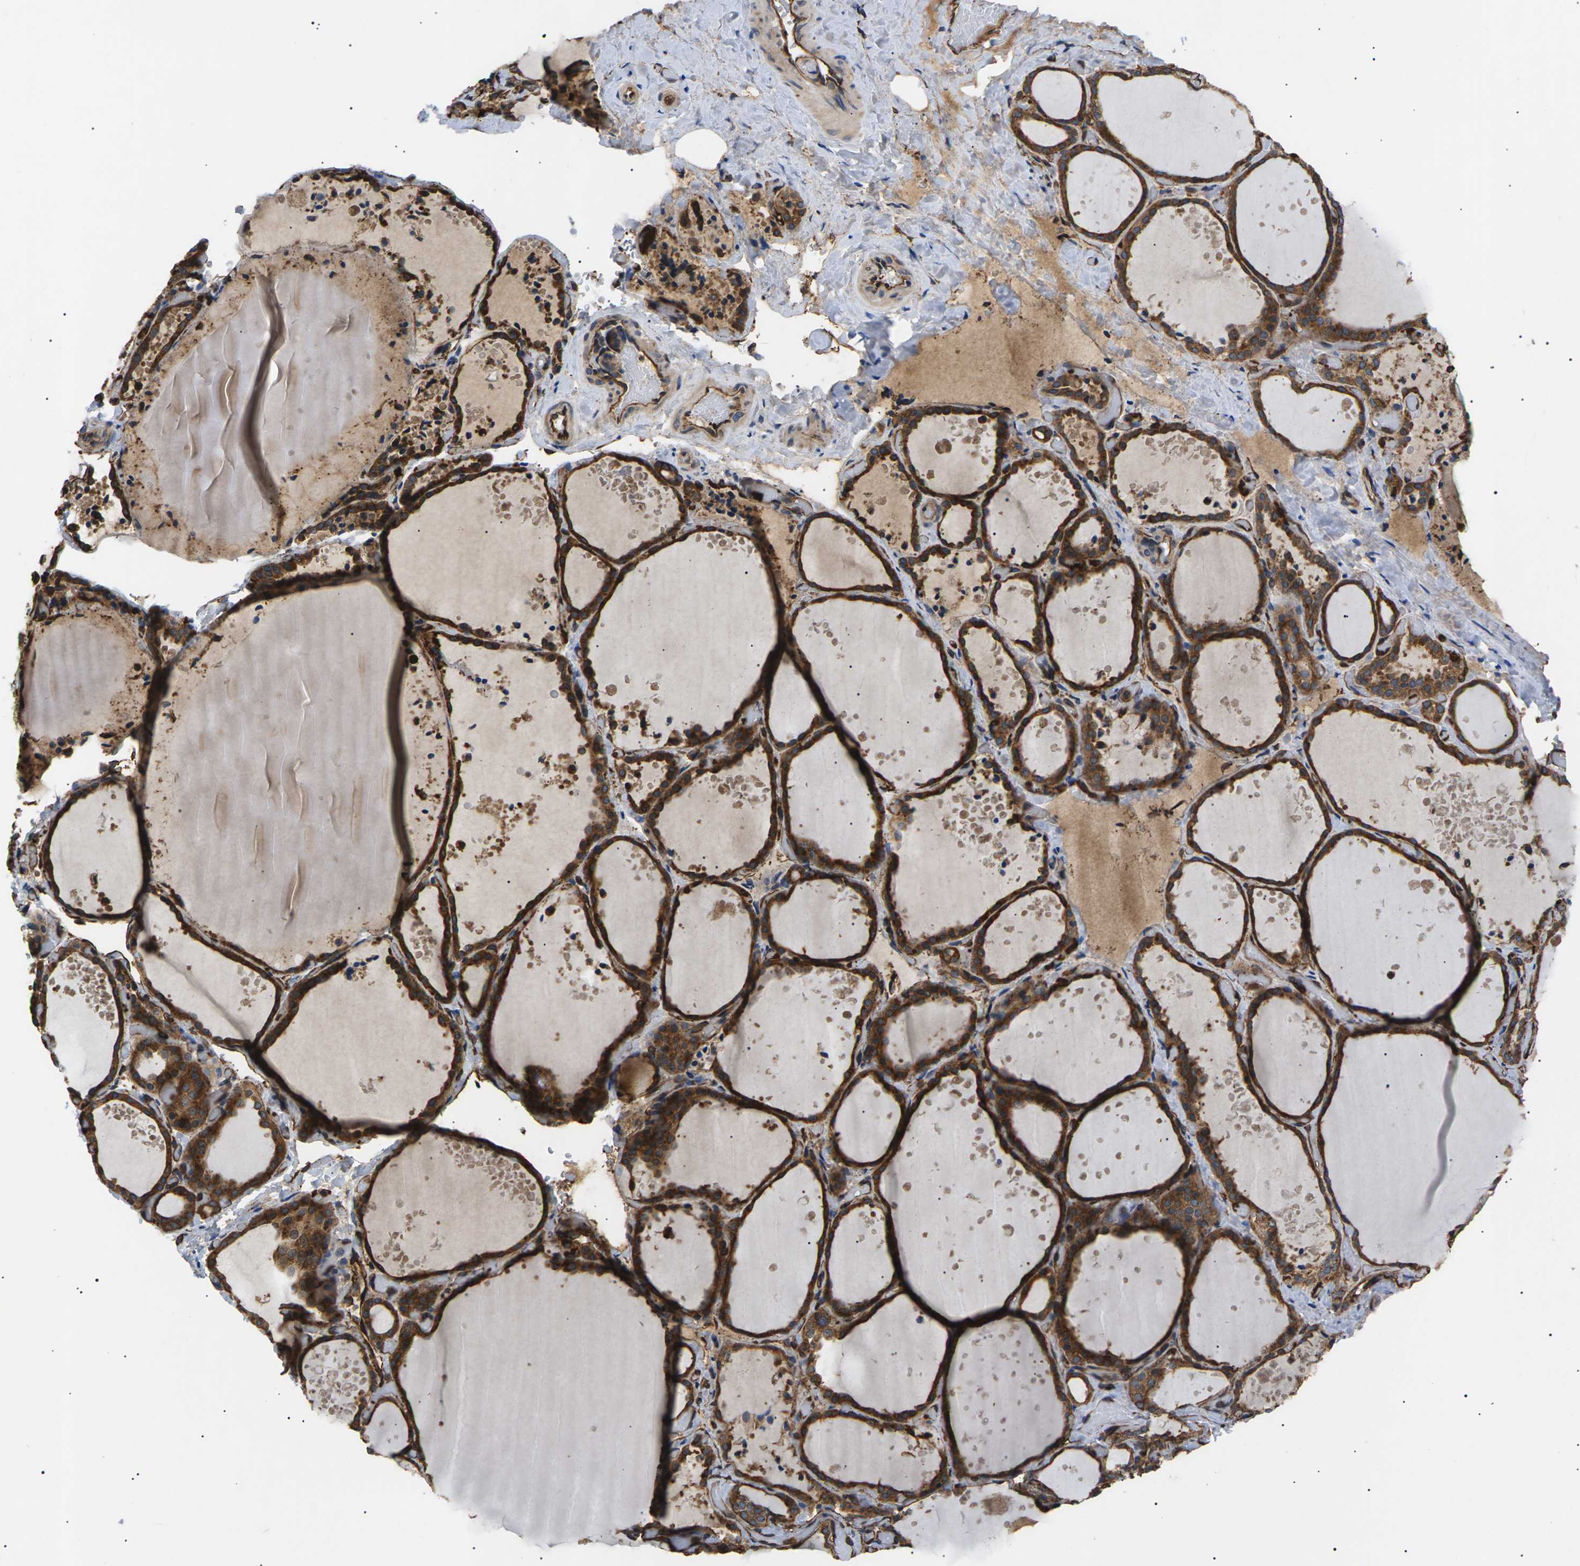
{"staining": {"intensity": "strong", "quantity": ">75%", "location": "cytoplasmic/membranous"}, "tissue": "thyroid gland", "cell_type": "Glandular cells", "image_type": "normal", "snomed": [{"axis": "morphology", "description": "Normal tissue, NOS"}, {"axis": "topography", "description": "Thyroid gland"}], "caption": "Protein staining demonstrates strong cytoplasmic/membranous staining in about >75% of glandular cells in benign thyroid gland. (Stains: DAB in brown, nuclei in blue, Microscopy: brightfield microscopy at high magnification).", "gene": "TMTC4", "patient": {"sex": "female", "age": 44}}